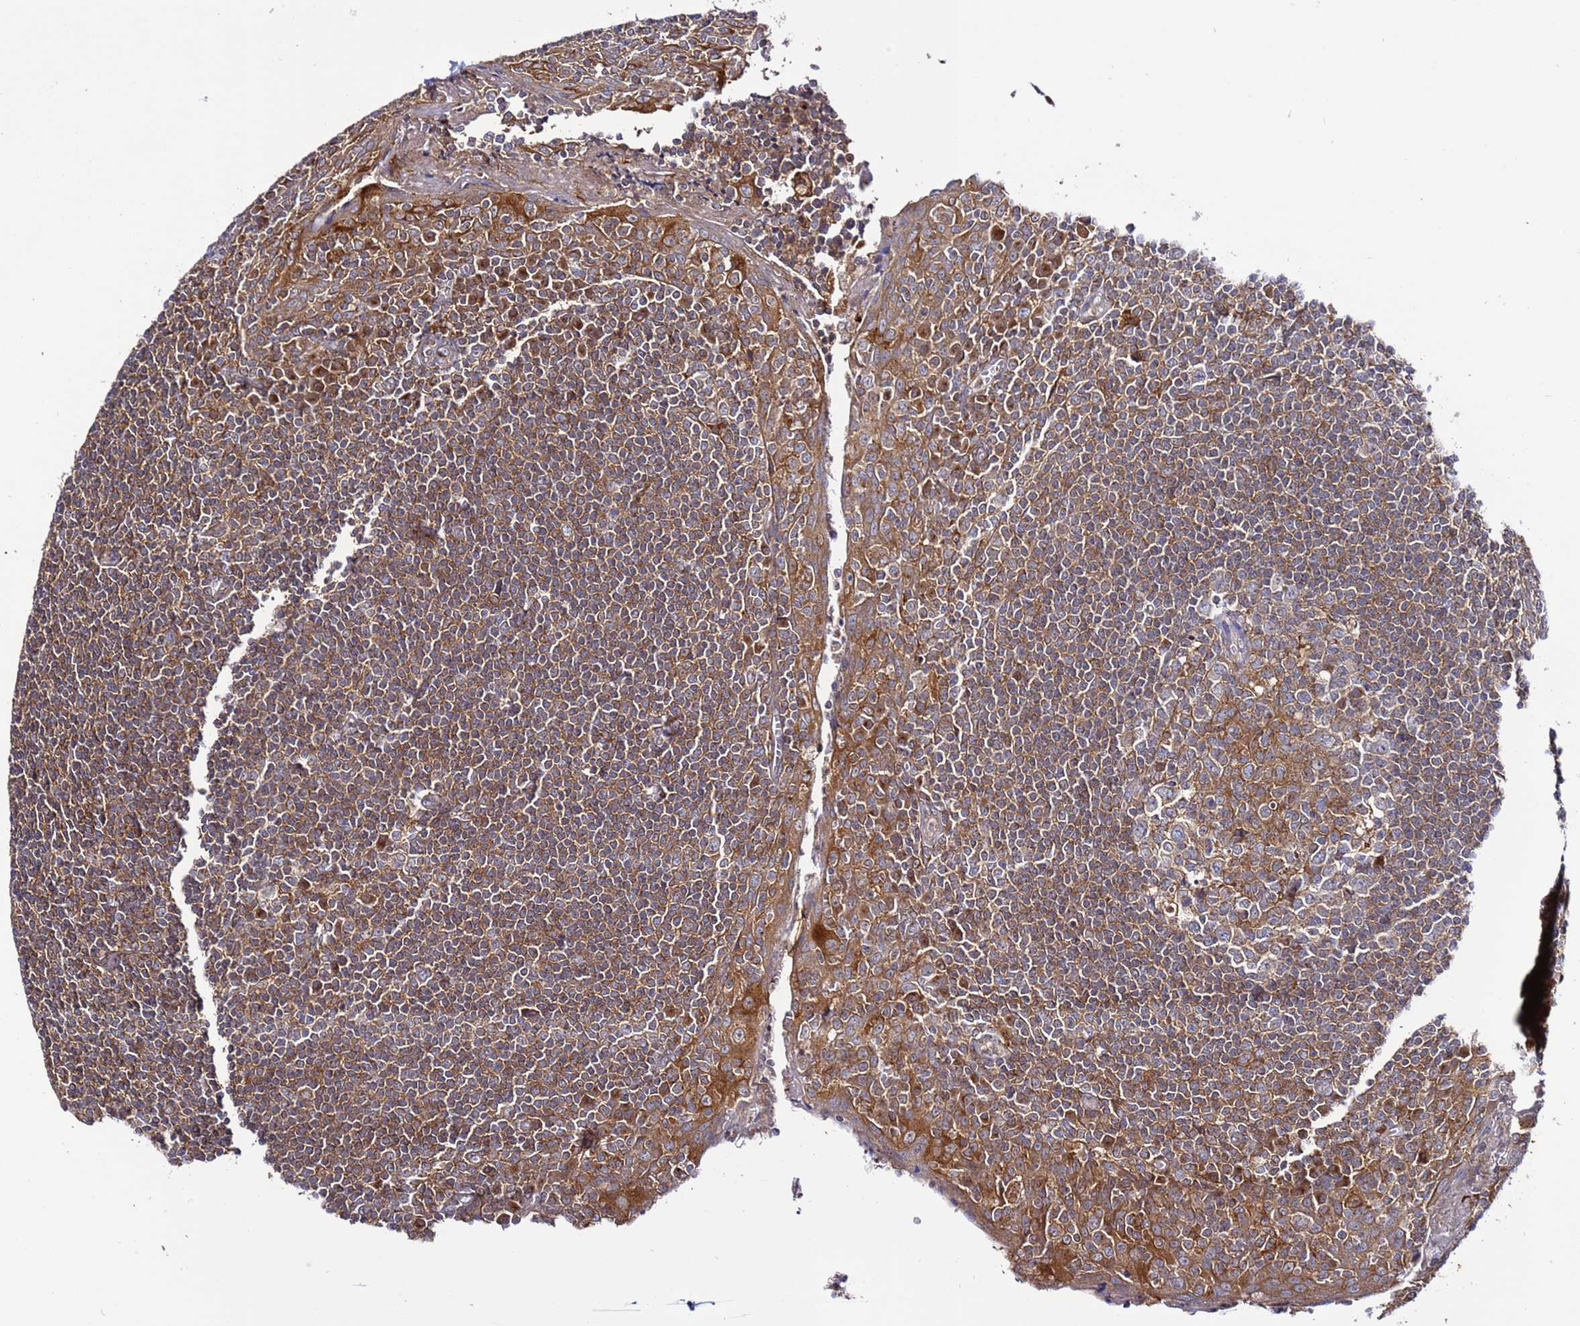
{"staining": {"intensity": "moderate", "quantity": ">75%", "location": "cytoplasmic/membranous"}, "tissue": "tonsil", "cell_type": "Germinal center cells", "image_type": "normal", "snomed": [{"axis": "morphology", "description": "Normal tissue, NOS"}, {"axis": "topography", "description": "Tonsil"}], "caption": "The histopathology image reveals a brown stain indicating the presence of a protein in the cytoplasmic/membranous of germinal center cells in tonsil.", "gene": "TMEM176B", "patient": {"sex": "male", "age": 27}}